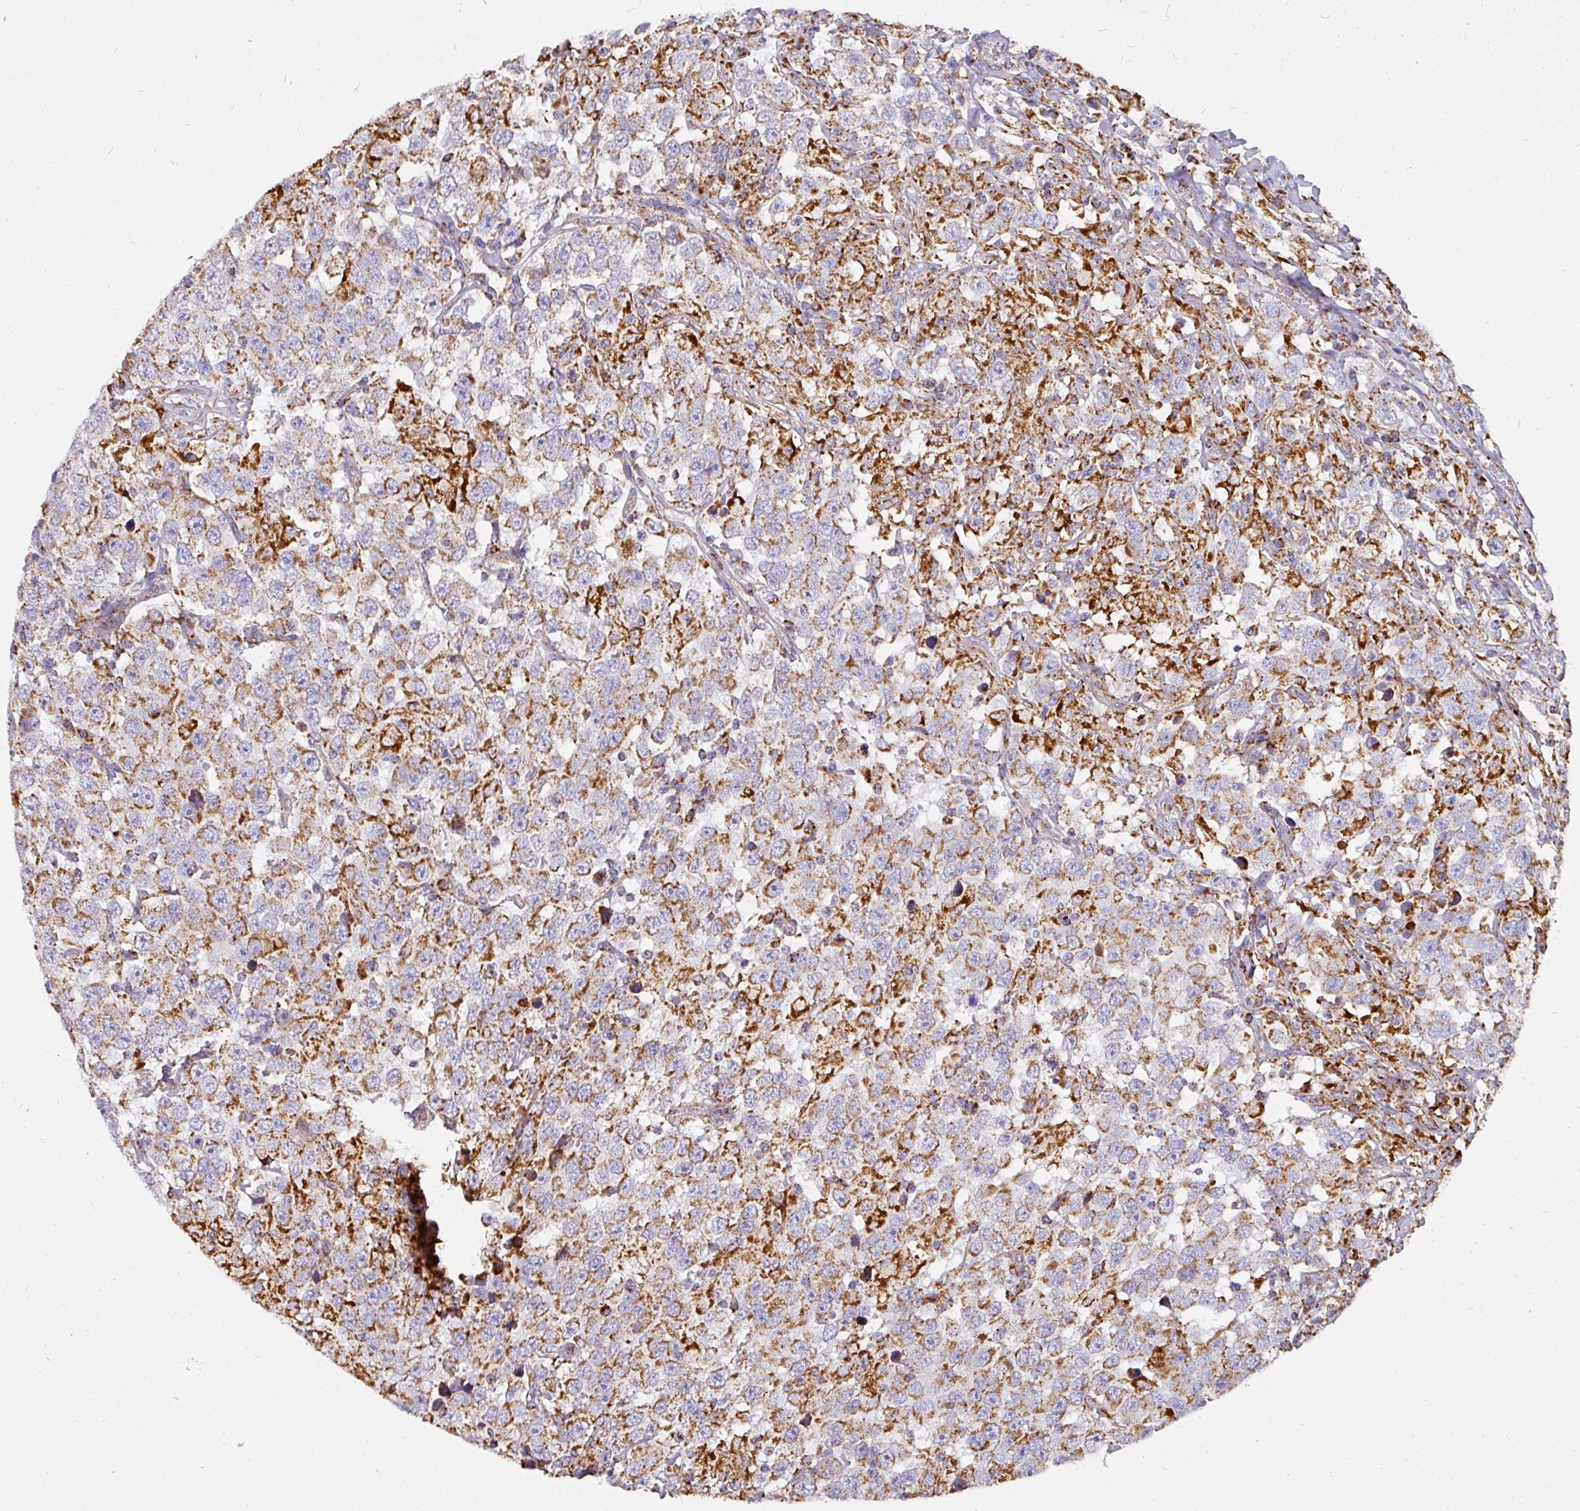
{"staining": {"intensity": "strong", "quantity": ">75%", "location": "cytoplasmic/membranous"}, "tissue": "testis cancer", "cell_type": "Tumor cells", "image_type": "cancer", "snomed": [{"axis": "morphology", "description": "Seminoma, NOS"}, {"axis": "topography", "description": "Testis"}], "caption": "Protein staining reveals strong cytoplasmic/membranous expression in approximately >75% of tumor cells in testis cancer.", "gene": "UQCRFS1", "patient": {"sex": "male", "age": 41}}